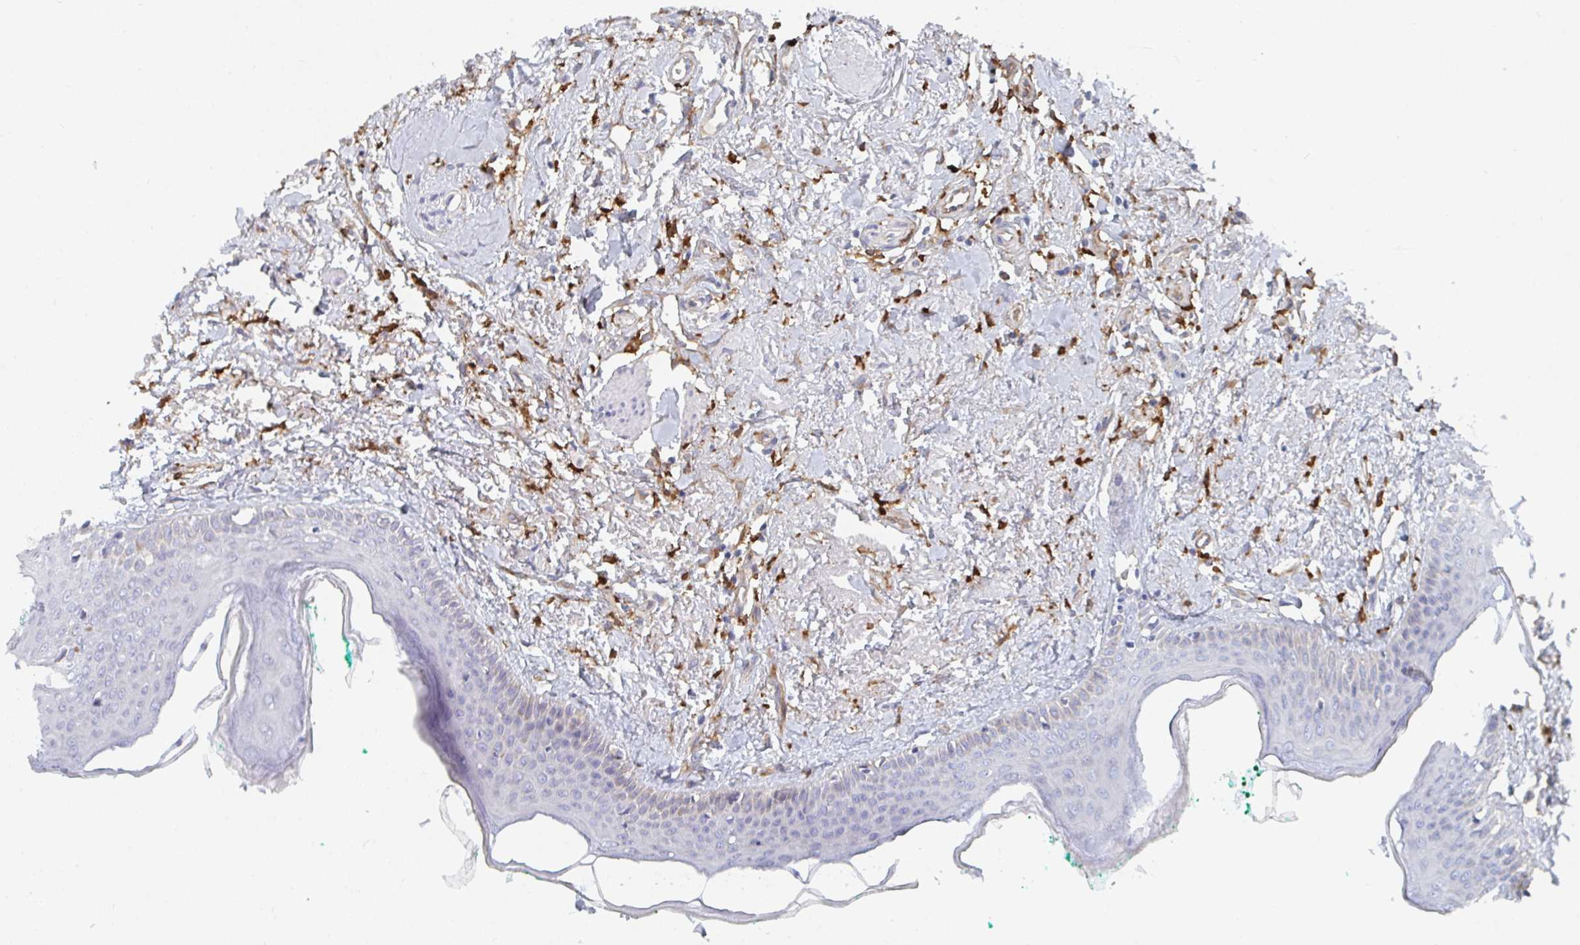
{"staining": {"intensity": "negative", "quantity": "none", "location": "none"}, "tissue": "oral mucosa", "cell_type": "Squamous epithelial cells", "image_type": "normal", "snomed": [{"axis": "morphology", "description": "Normal tissue, NOS"}, {"axis": "topography", "description": "Oral tissue"}], "caption": "Unremarkable oral mucosa was stained to show a protein in brown. There is no significant staining in squamous epithelial cells.", "gene": "DAB2", "patient": {"sex": "female", "age": 70}}